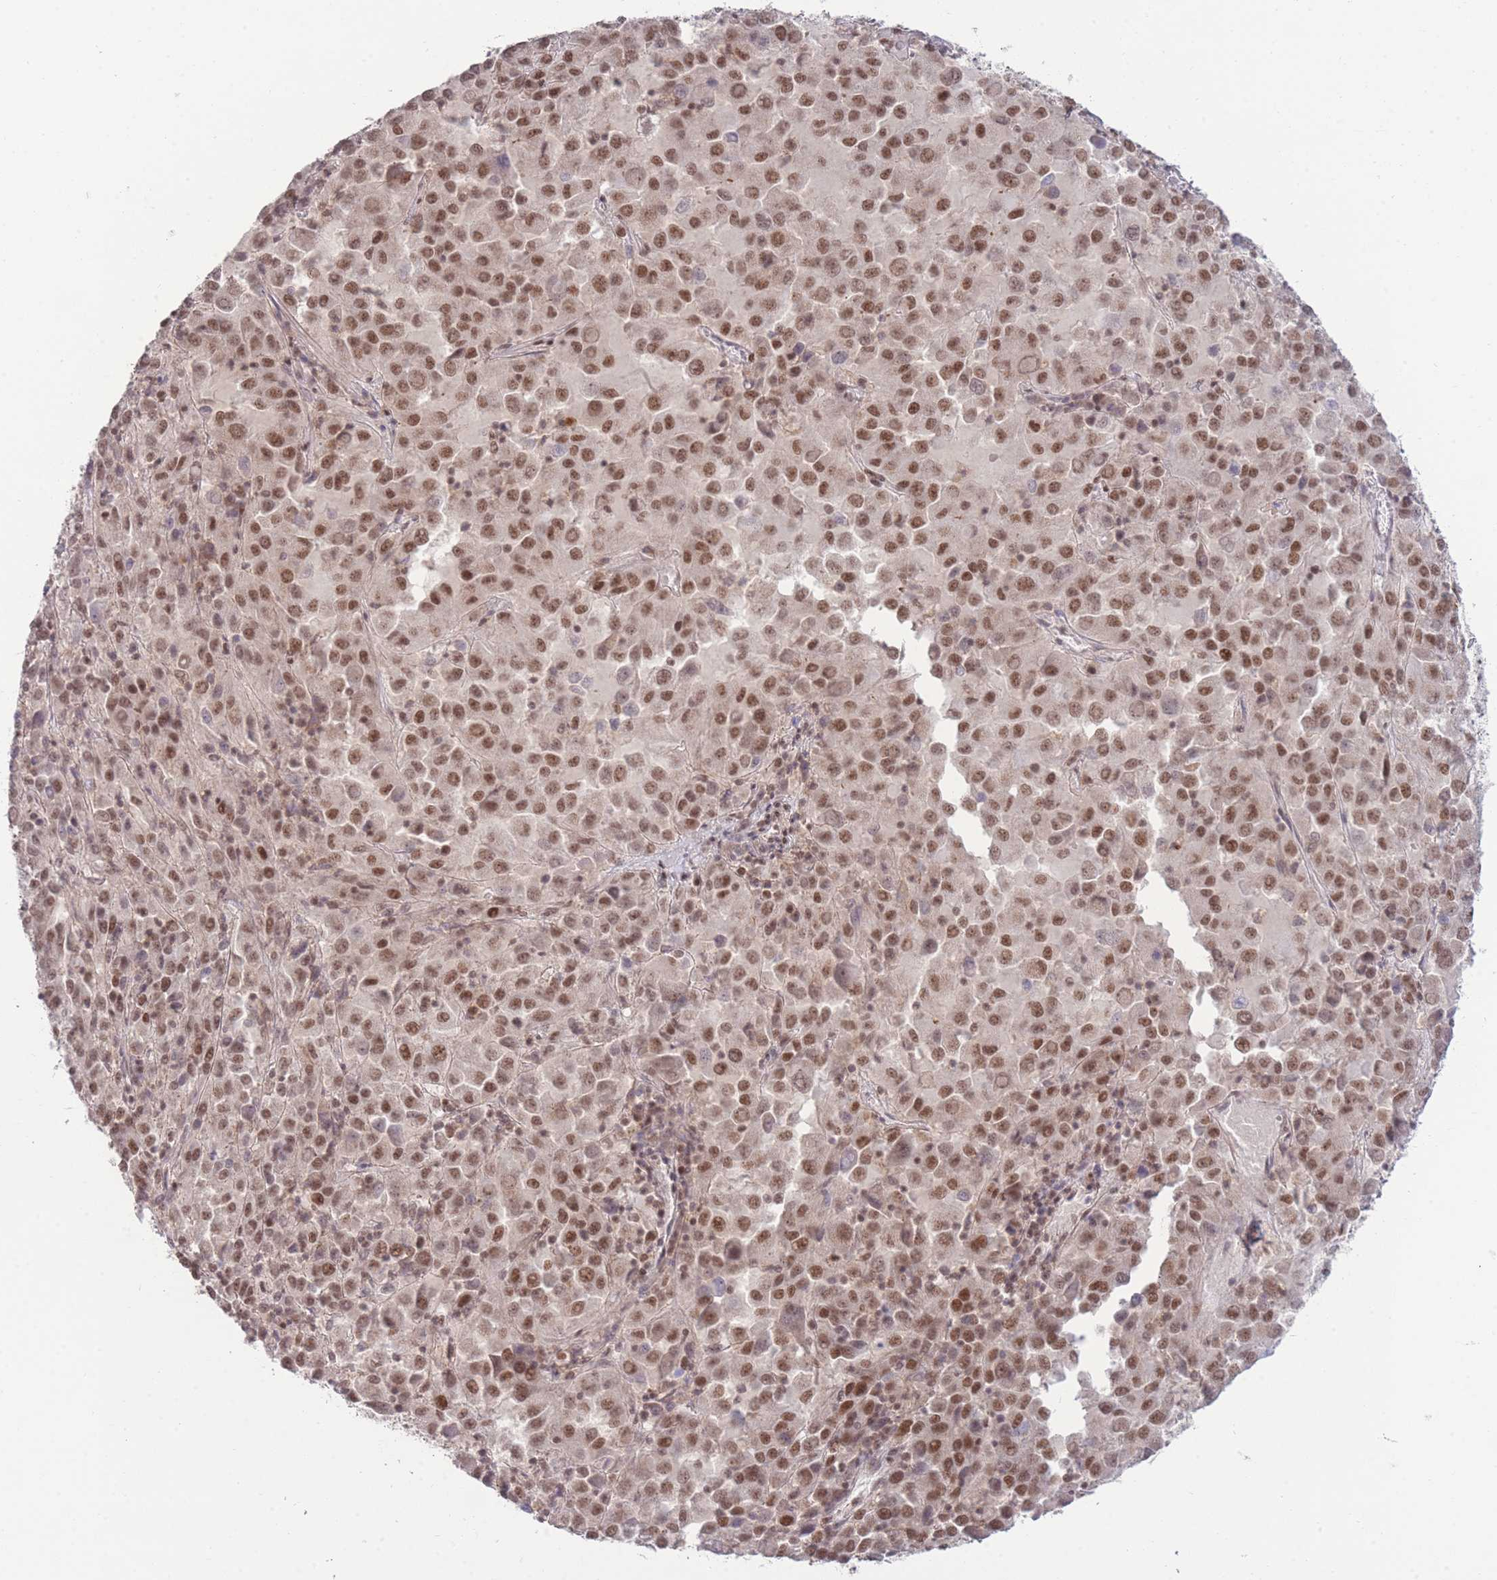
{"staining": {"intensity": "moderate", "quantity": ">75%", "location": "nuclear"}, "tissue": "melanoma", "cell_type": "Tumor cells", "image_type": "cancer", "snomed": [{"axis": "morphology", "description": "Malignant melanoma, Metastatic site"}, {"axis": "topography", "description": "Lung"}], "caption": "Immunohistochemistry (IHC) of malignant melanoma (metastatic site) exhibits medium levels of moderate nuclear expression in about >75% of tumor cells.", "gene": "CARD8", "patient": {"sex": "male", "age": 64}}